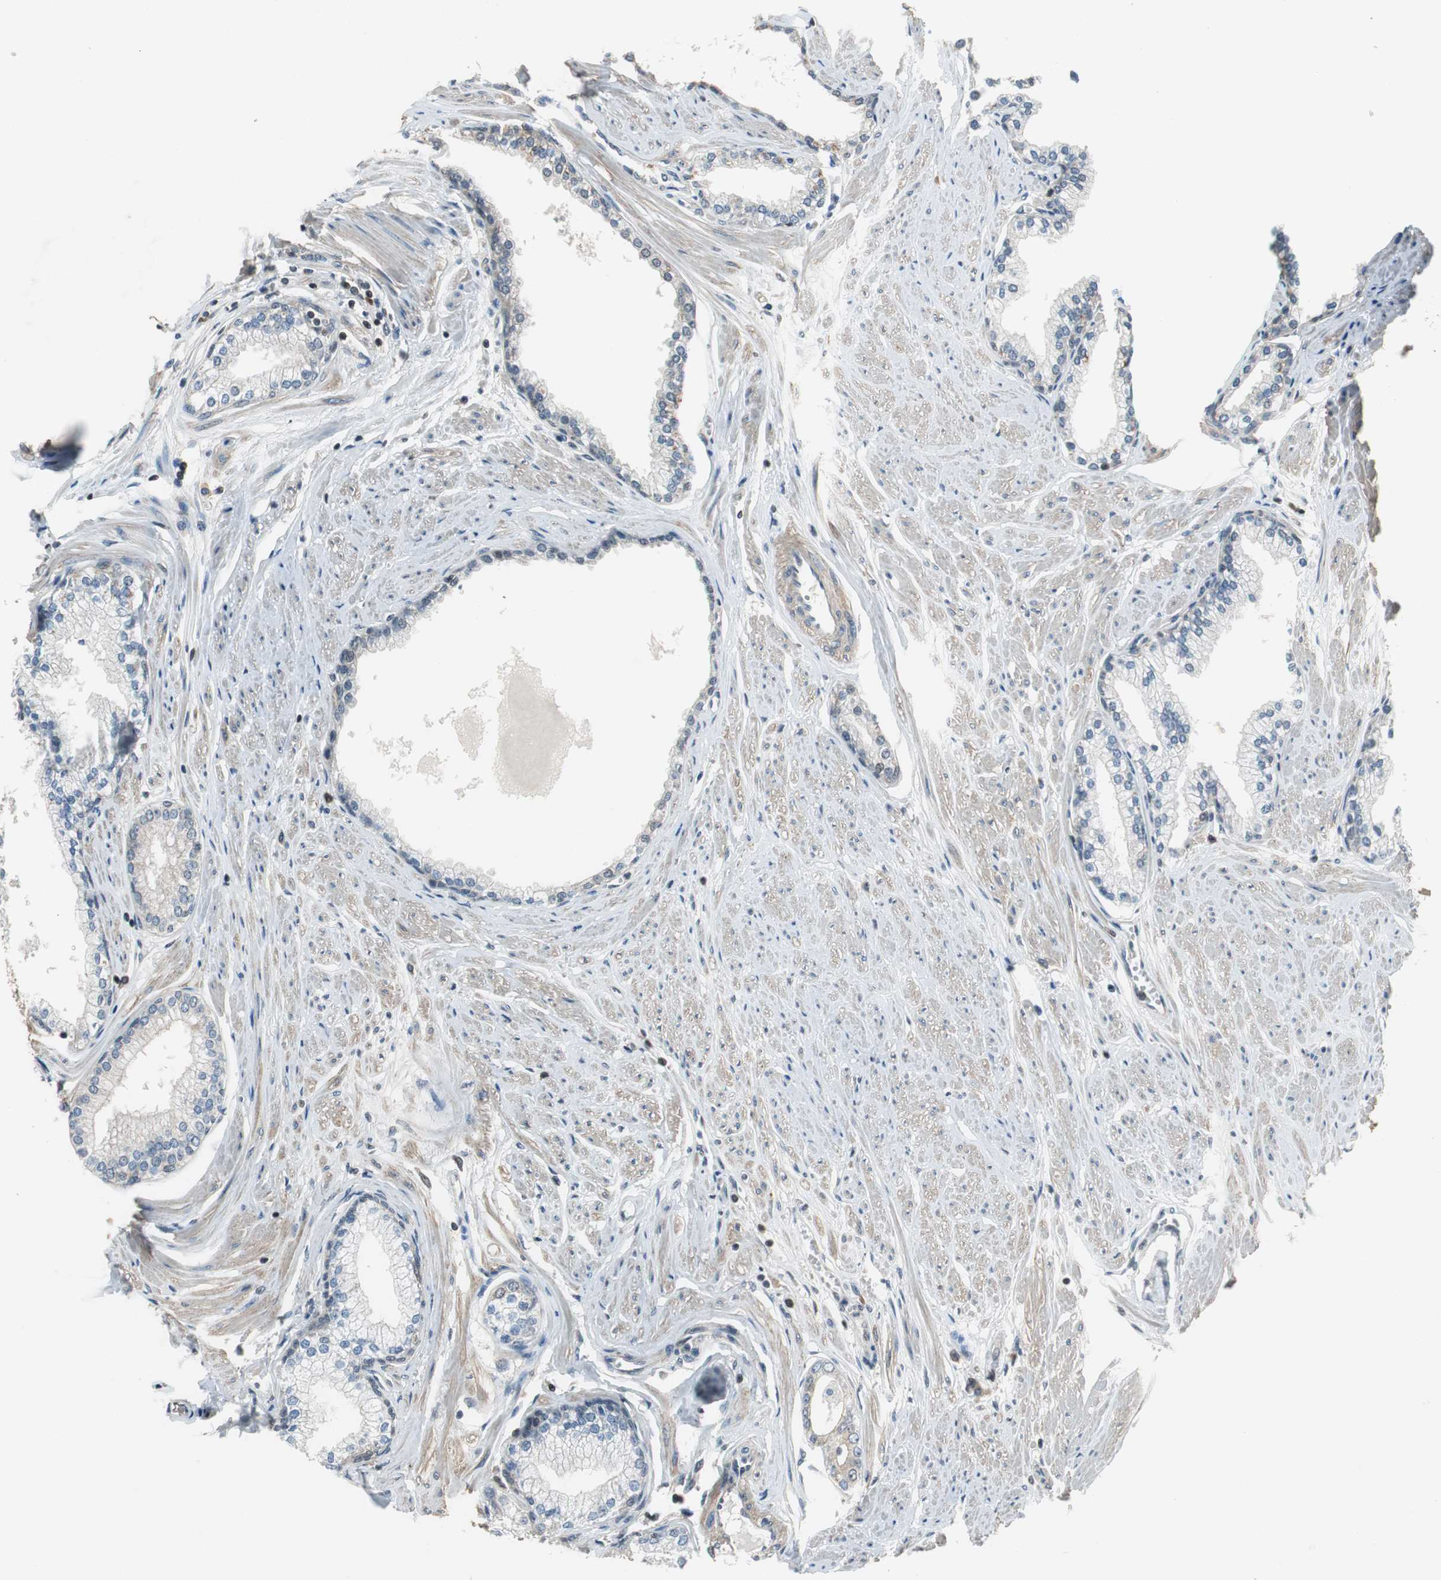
{"staining": {"intensity": "weak", "quantity": "25%-75%", "location": "nuclear"}, "tissue": "prostate", "cell_type": "Glandular cells", "image_type": "normal", "snomed": [{"axis": "morphology", "description": "Normal tissue, NOS"}, {"axis": "topography", "description": "Prostate"}], "caption": "Normal prostate demonstrates weak nuclear expression in approximately 25%-75% of glandular cells The protein of interest is stained brown, and the nuclei are stained in blue (DAB (3,3'-diaminobenzidine) IHC with brightfield microscopy, high magnification)..", "gene": "MAFB", "patient": {"sex": "male", "age": 64}}